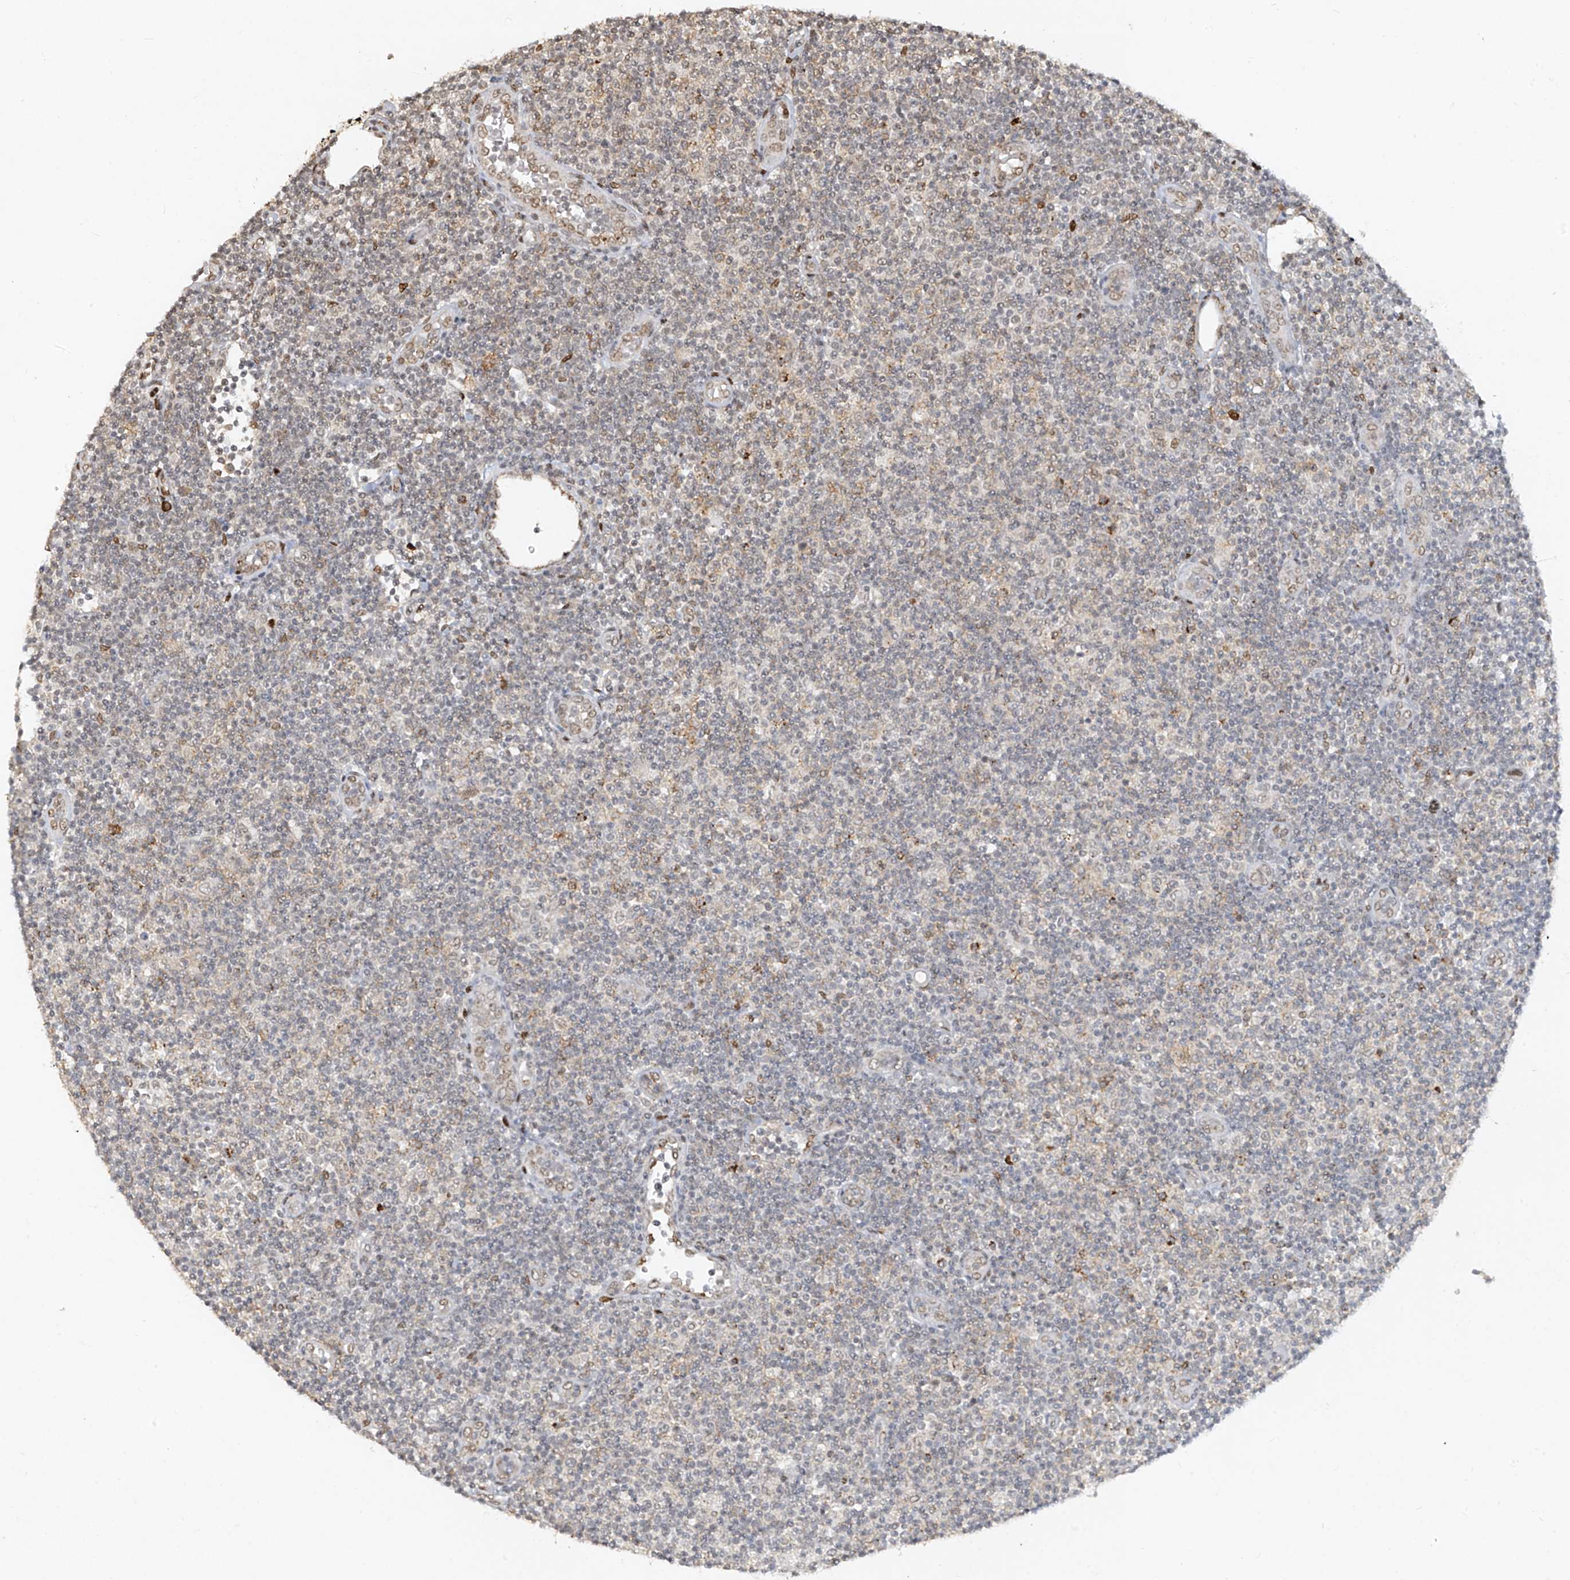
{"staining": {"intensity": "weak", "quantity": "<25%", "location": "cytoplasmic/membranous"}, "tissue": "lymphoma", "cell_type": "Tumor cells", "image_type": "cancer", "snomed": [{"axis": "morphology", "description": "Malignant lymphoma, non-Hodgkin's type, Low grade"}, {"axis": "topography", "description": "Lymph node"}], "caption": "Human lymphoma stained for a protein using immunohistochemistry displays no expression in tumor cells.", "gene": "ATRIP", "patient": {"sex": "male", "age": 83}}